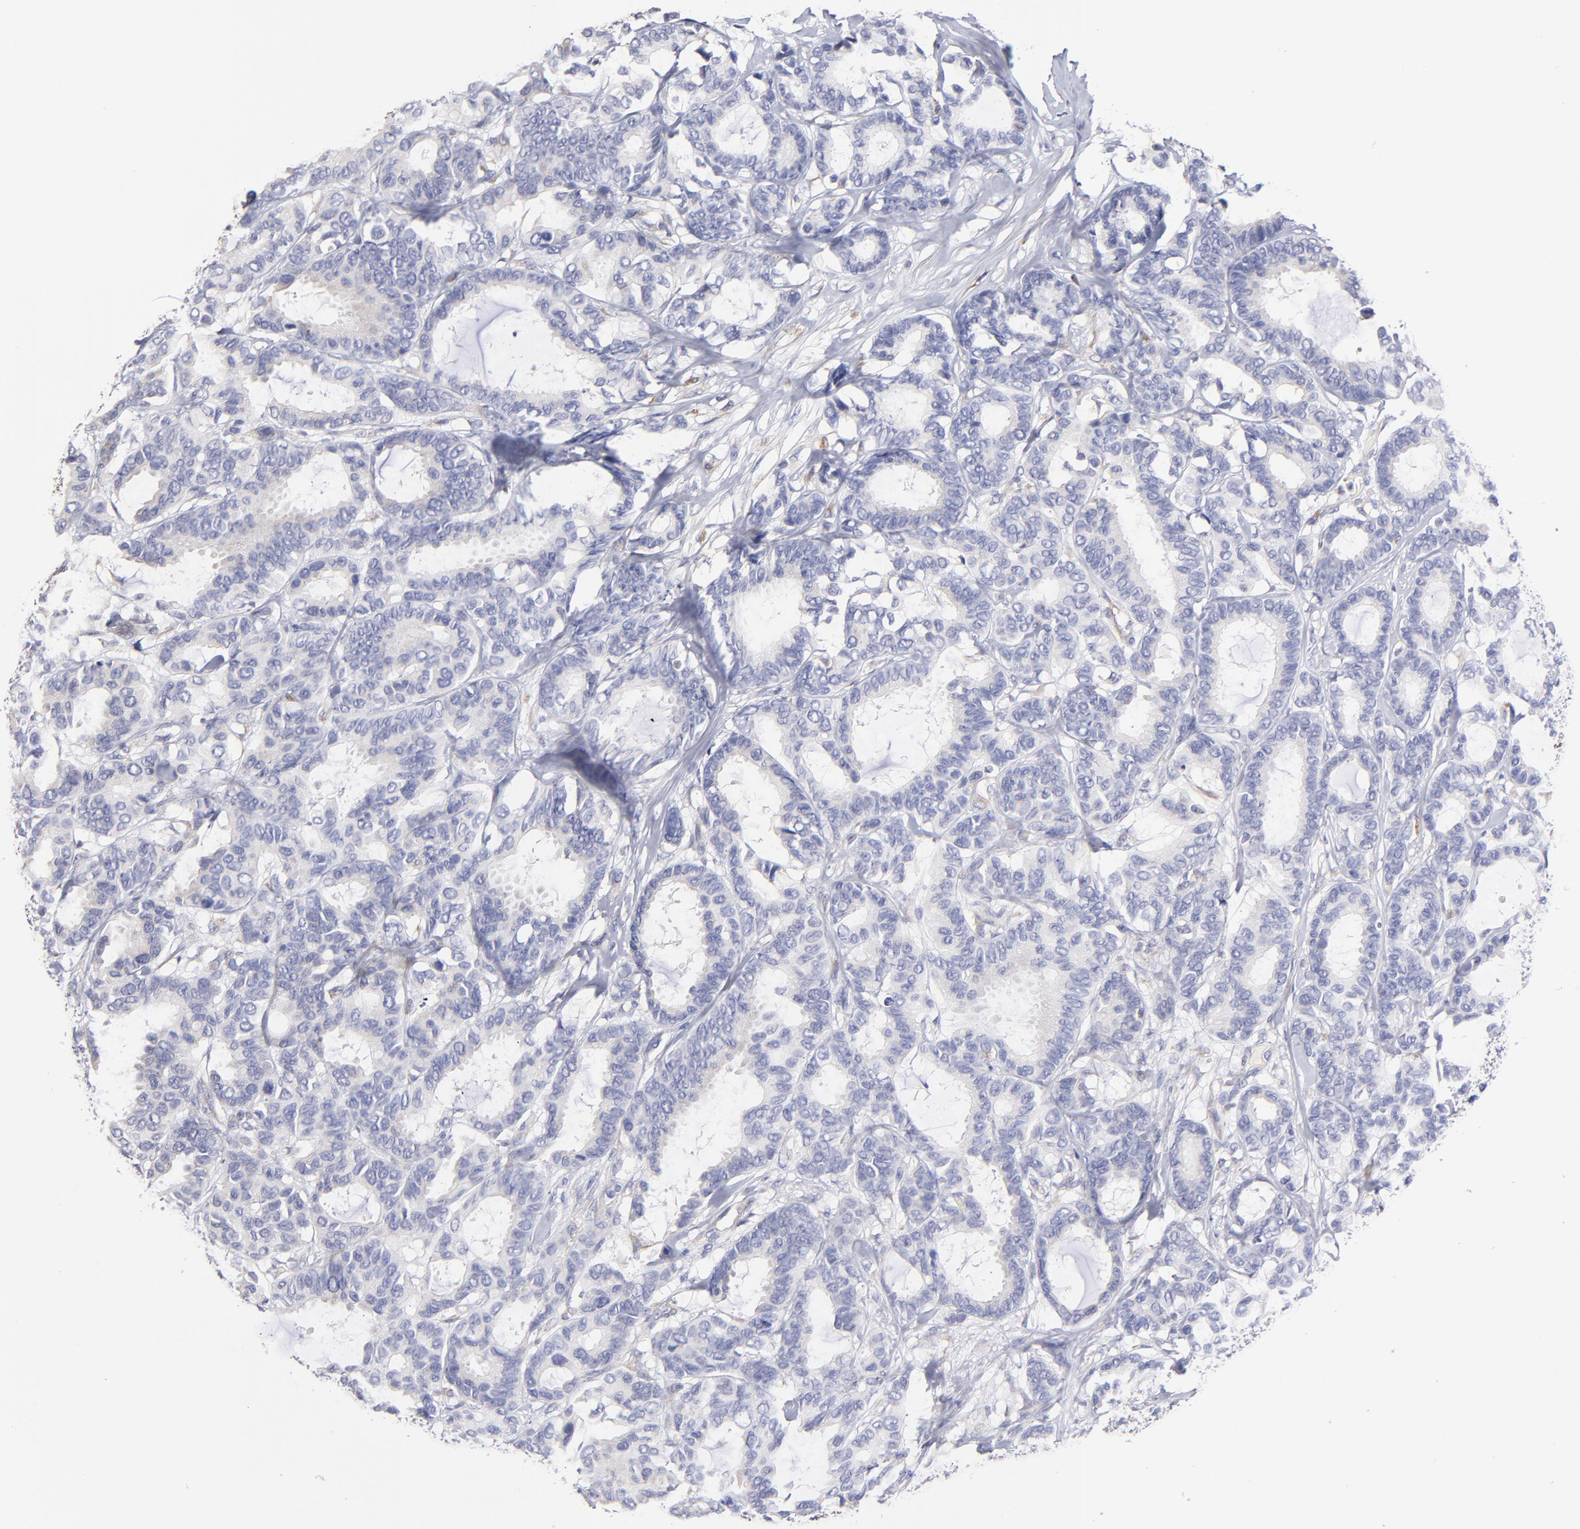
{"staining": {"intensity": "negative", "quantity": "none", "location": "none"}, "tissue": "breast cancer", "cell_type": "Tumor cells", "image_type": "cancer", "snomed": [{"axis": "morphology", "description": "Duct carcinoma"}, {"axis": "topography", "description": "Breast"}], "caption": "A high-resolution image shows immunohistochemistry (IHC) staining of breast cancer, which reveals no significant staining in tumor cells.", "gene": "GCSAM", "patient": {"sex": "female", "age": 87}}